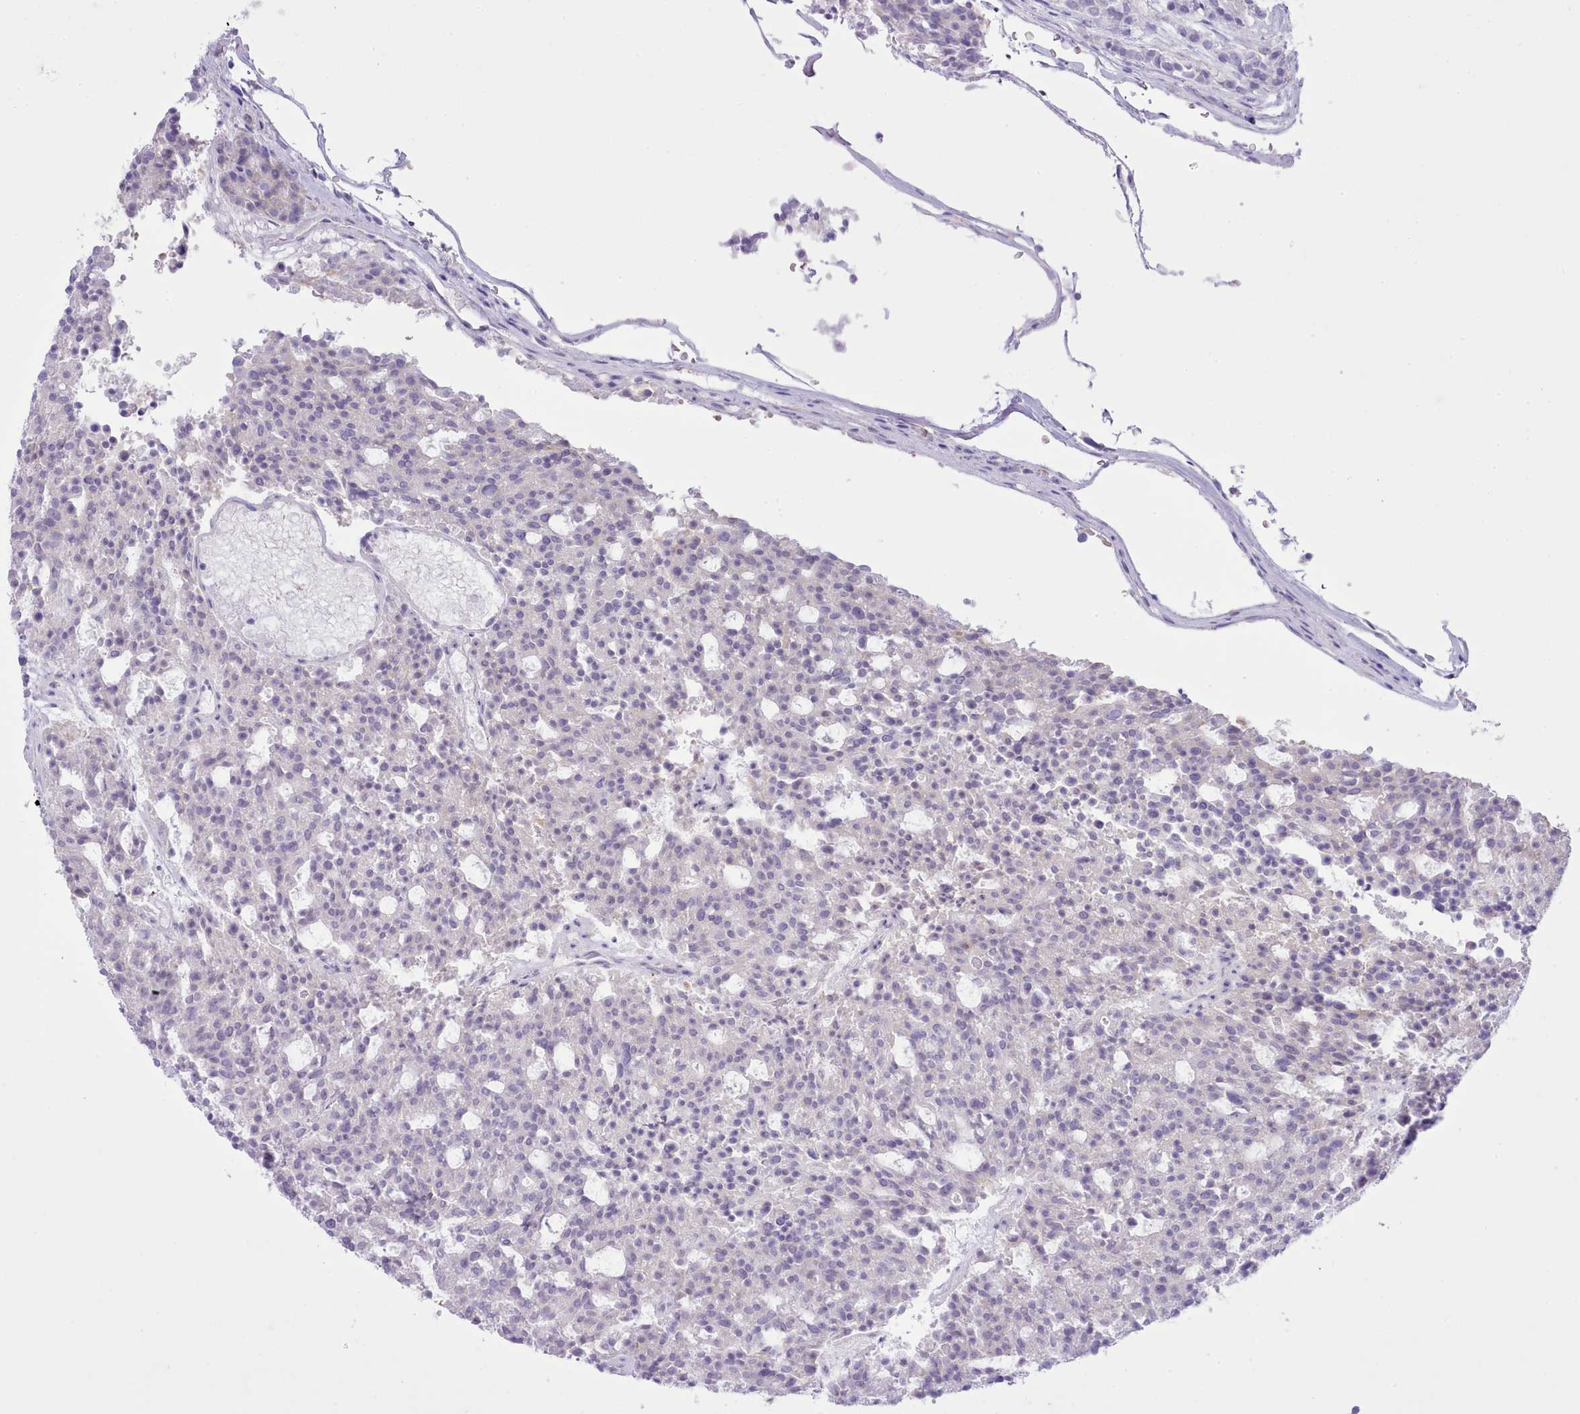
{"staining": {"intensity": "negative", "quantity": "none", "location": "none"}, "tissue": "carcinoid", "cell_type": "Tumor cells", "image_type": "cancer", "snomed": [{"axis": "morphology", "description": "Carcinoid, malignant, NOS"}, {"axis": "topography", "description": "Pancreas"}], "caption": "The IHC micrograph has no significant staining in tumor cells of carcinoid tissue.", "gene": "MDFI", "patient": {"sex": "female", "age": 54}}